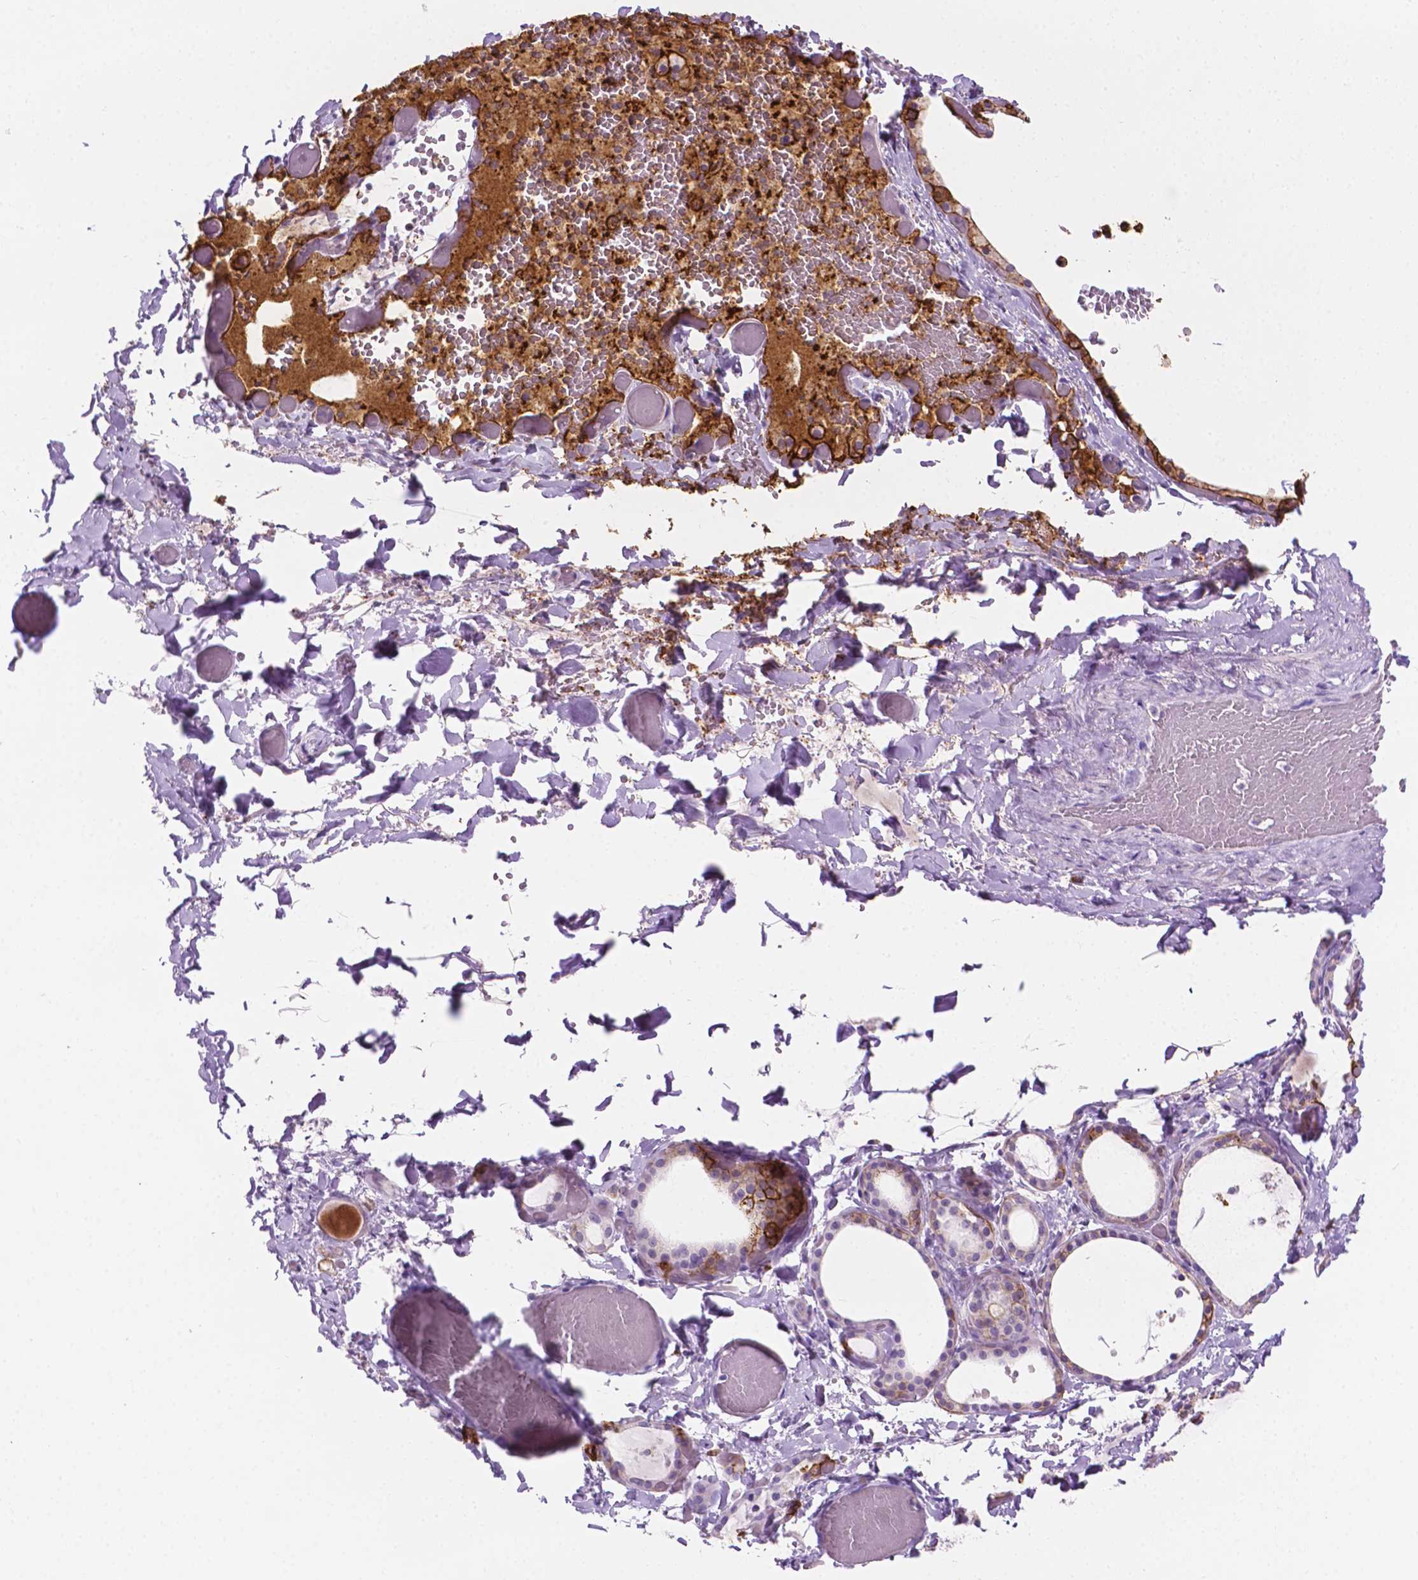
{"staining": {"intensity": "strong", "quantity": "<25%", "location": "cytoplasmic/membranous"}, "tissue": "thyroid gland", "cell_type": "Glandular cells", "image_type": "normal", "snomed": [{"axis": "morphology", "description": "Normal tissue, NOS"}, {"axis": "topography", "description": "Thyroid gland"}], "caption": "Immunohistochemistry staining of normal thyroid gland, which reveals medium levels of strong cytoplasmic/membranous staining in about <25% of glandular cells indicating strong cytoplasmic/membranous protein positivity. The staining was performed using DAB (3,3'-diaminobenzidine) (brown) for protein detection and nuclei were counterstained in hematoxylin (blue).", "gene": "EPPK1", "patient": {"sex": "female", "age": 56}}